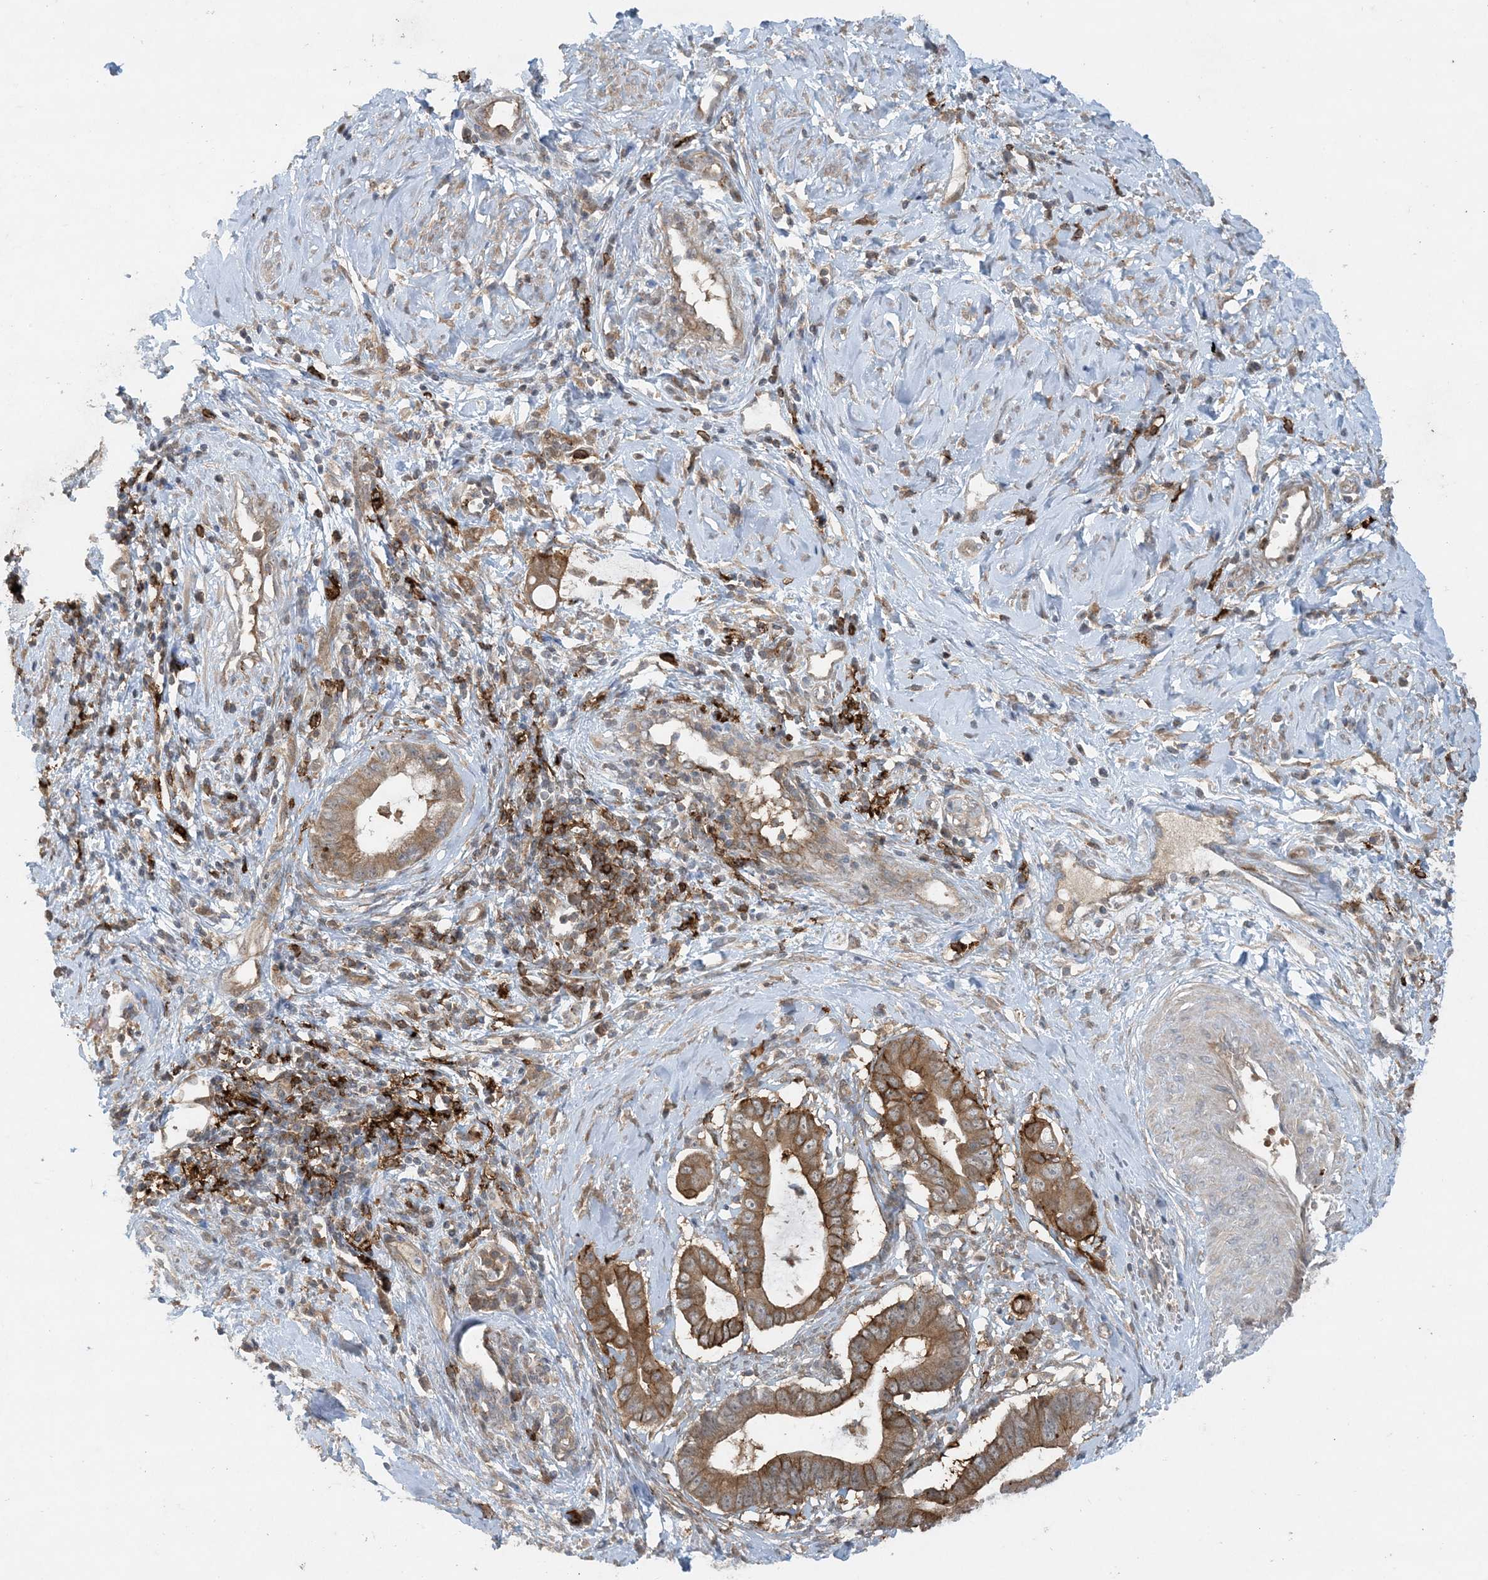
{"staining": {"intensity": "moderate", "quantity": ">75%", "location": "cytoplasmic/membranous"}, "tissue": "cervical cancer", "cell_type": "Tumor cells", "image_type": "cancer", "snomed": [{"axis": "morphology", "description": "Adenocarcinoma, NOS"}, {"axis": "topography", "description": "Cervix"}], "caption": "Immunohistochemistry of human adenocarcinoma (cervical) exhibits medium levels of moderate cytoplasmic/membranous expression in about >75% of tumor cells.", "gene": "STAM2", "patient": {"sex": "female", "age": 44}}